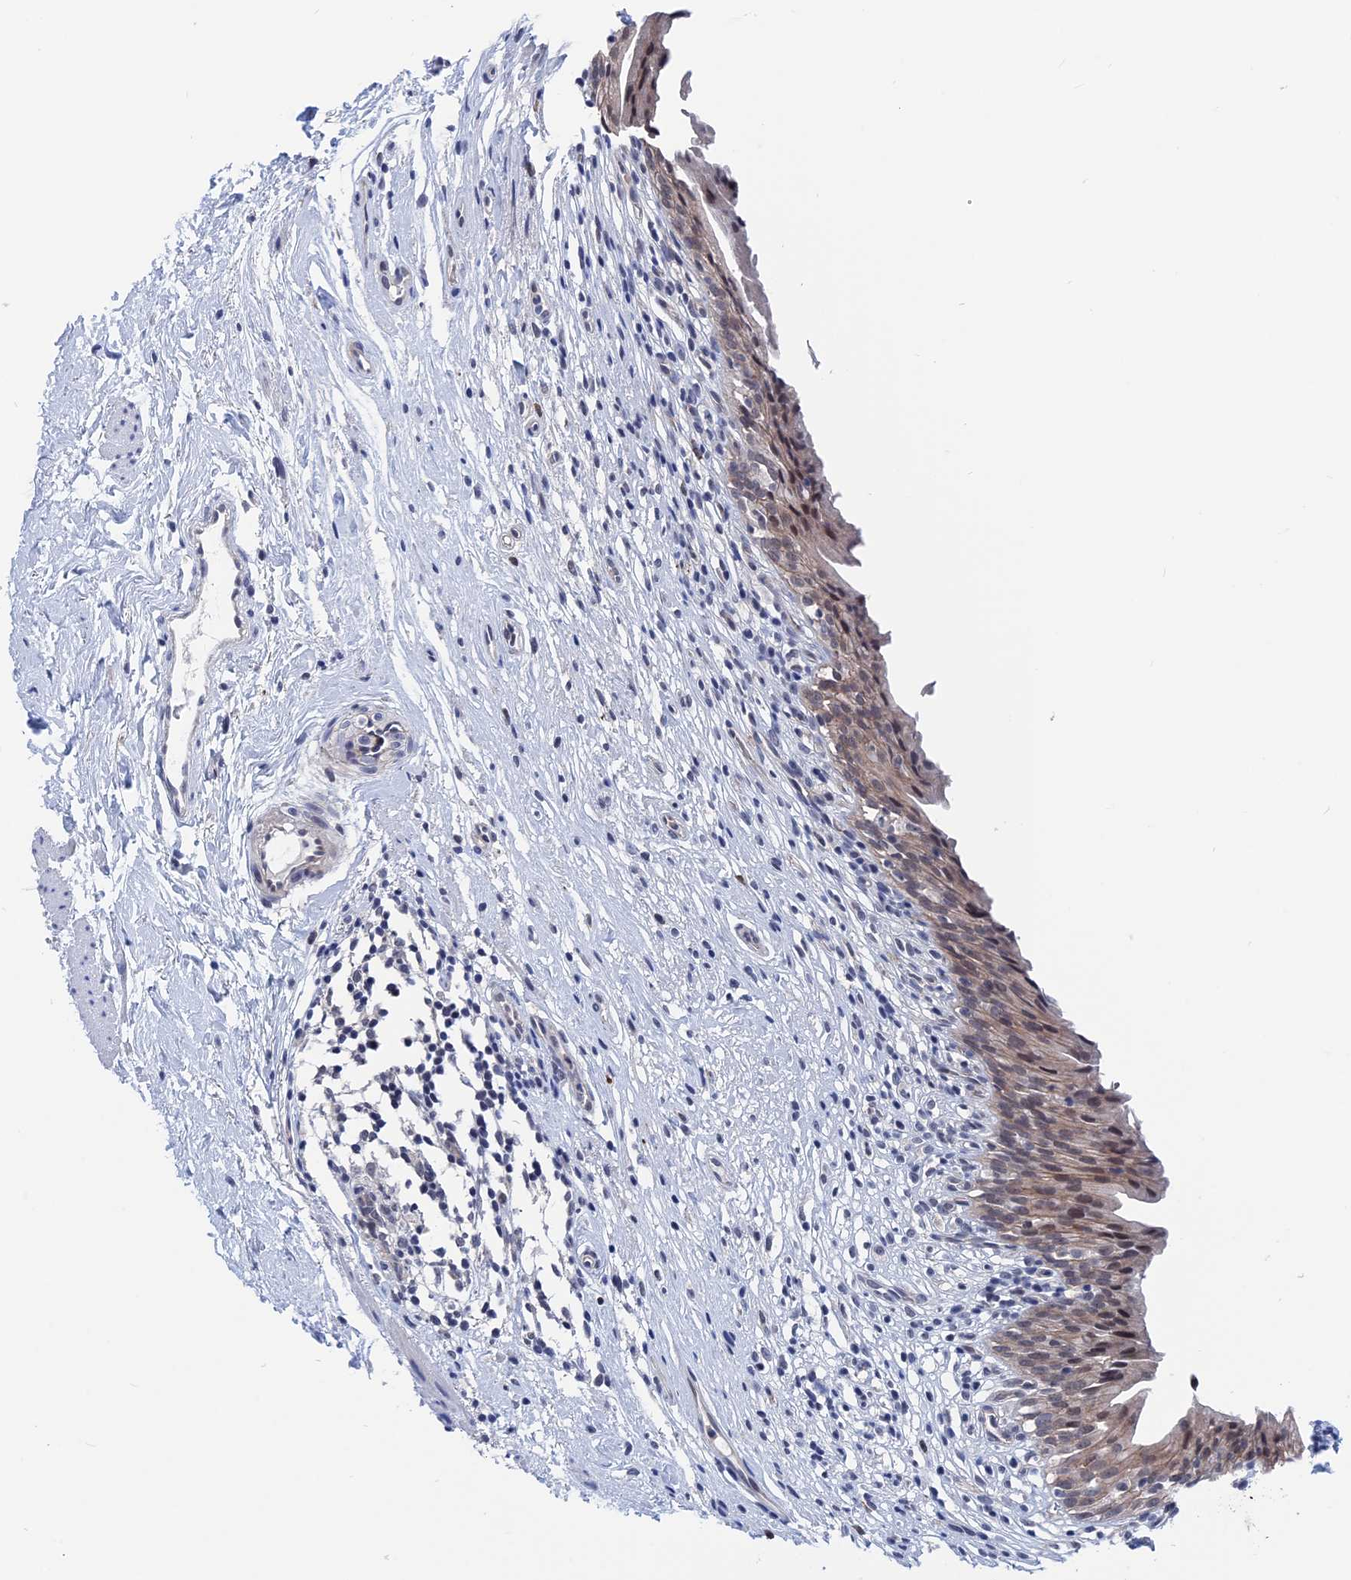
{"staining": {"intensity": "moderate", "quantity": ">75%", "location": "cytoplasmic/membranous,nuclear"}, "tissue": "urinary bladder", "cell_type": "Urothelial cells", "image_type": "normal", "snomed": [{"axis": "morphology", "description": "Normal tissue, NOS"}, {"axis": "morphology", "description": "Inflammation, NOS"}, {"axis": "topography", "description": "Urinary bladder"}], "caption": "Protein expression analysis of benign urinary bladder displays moderate cytoplasmic/membranous,nuclear expression in approximately >75% of urothelial cells.", "gene": "MARCHF3", "patient": {"sex": "male", "age": 63}}